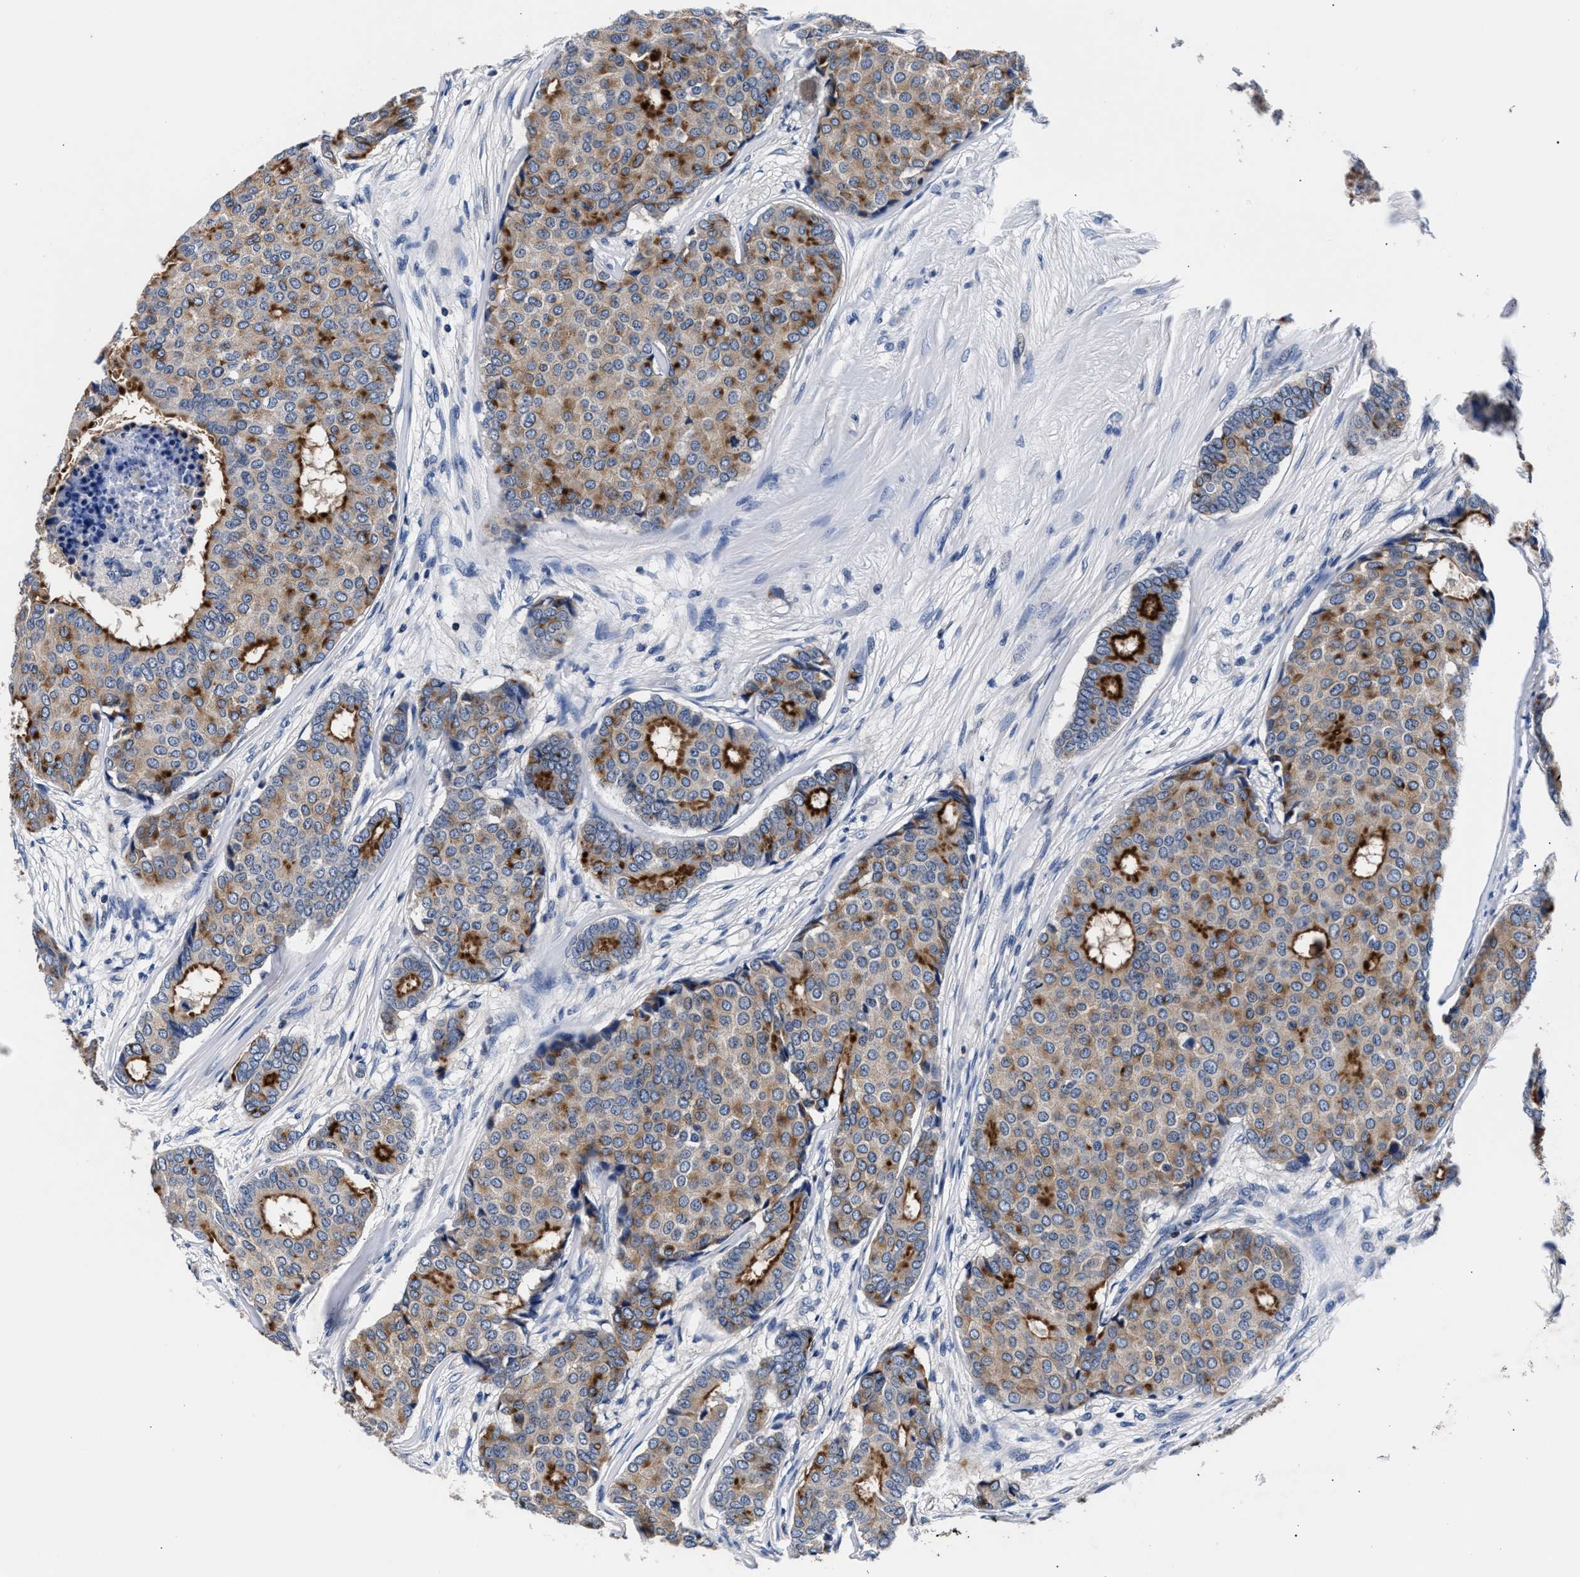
{"staining": {"intensity": "strong", "quantity": "25%-75%", "location": "cytoplasmic/membranous"}, "tissue": "breast cancer", "cell_type": "Tumor cells", "image_type": "cancer", "snomed": [{"axis": "morphology", "description": "Duct carcinoma"}, {"axis": "topography", "description": "Breast"}], "caption": "Immunohistochemical staining of breast invasive ductal carcinoma shows strong cytoplasmic/membranous protein positivity in about 25%-75% of tumor cells. (IHC, brightfield microscopy, high magnification).", "gene": "PHF24", "patient": {"sex": "female", "age": 75}}